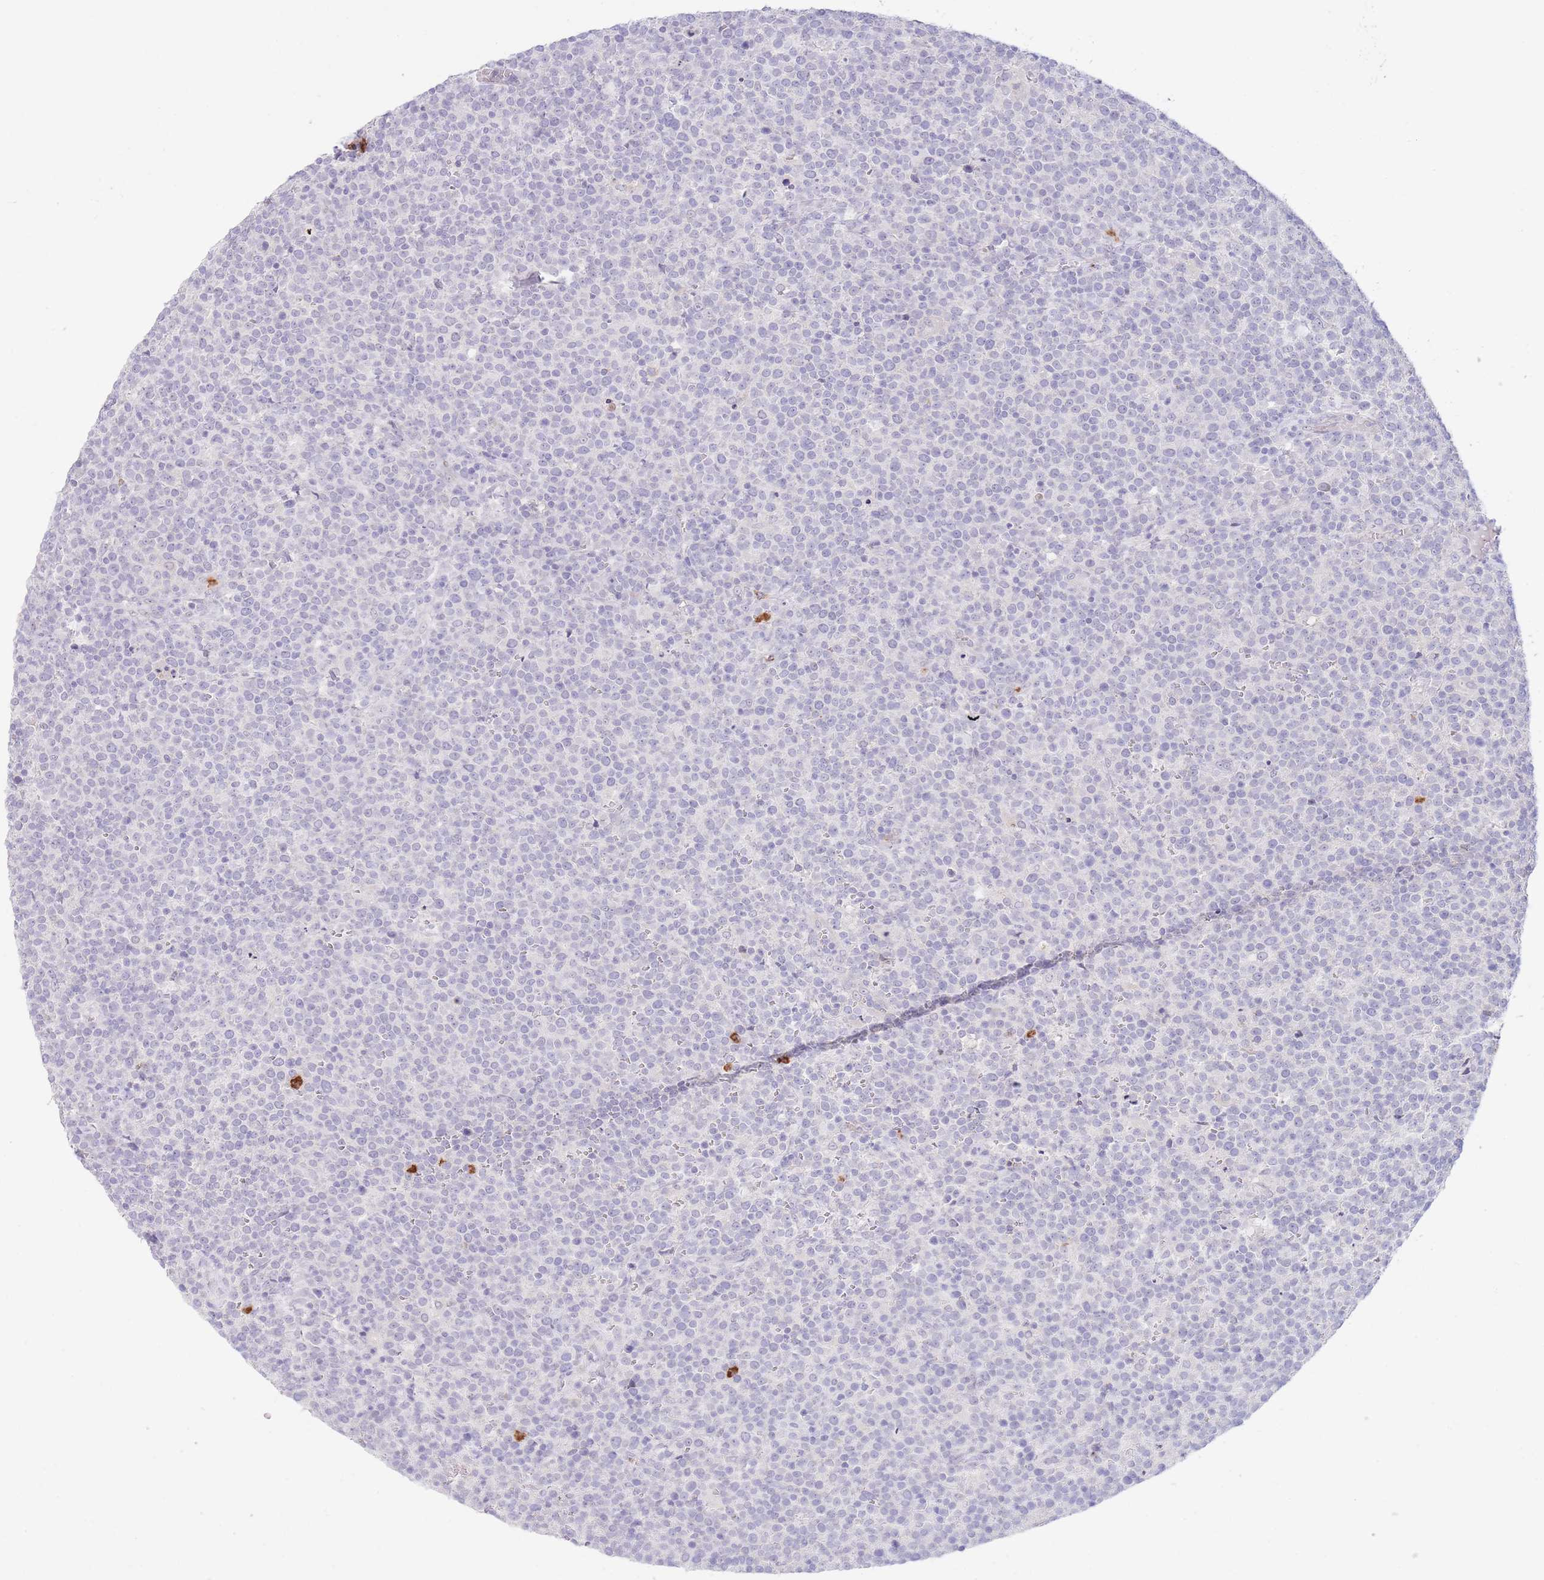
{"staining": {"intensity": "negative", "quantity": "none", "location": "none"}, "tissue": "lymphoma", "cell_type": "Tumor cells", "image_type": "cancer", "snomed": [{"axis": "morphology", "description": "Malignant lymphoma, non-Hodgkin's type, High grade"}, {"axis": "topography", "description": "Lymph node"}], "caption": "Tumor cells are negative for brown protein staining in lymphoma.", "gene": "LCLAT1", "patient": {"sex": "male", "age": 61}}